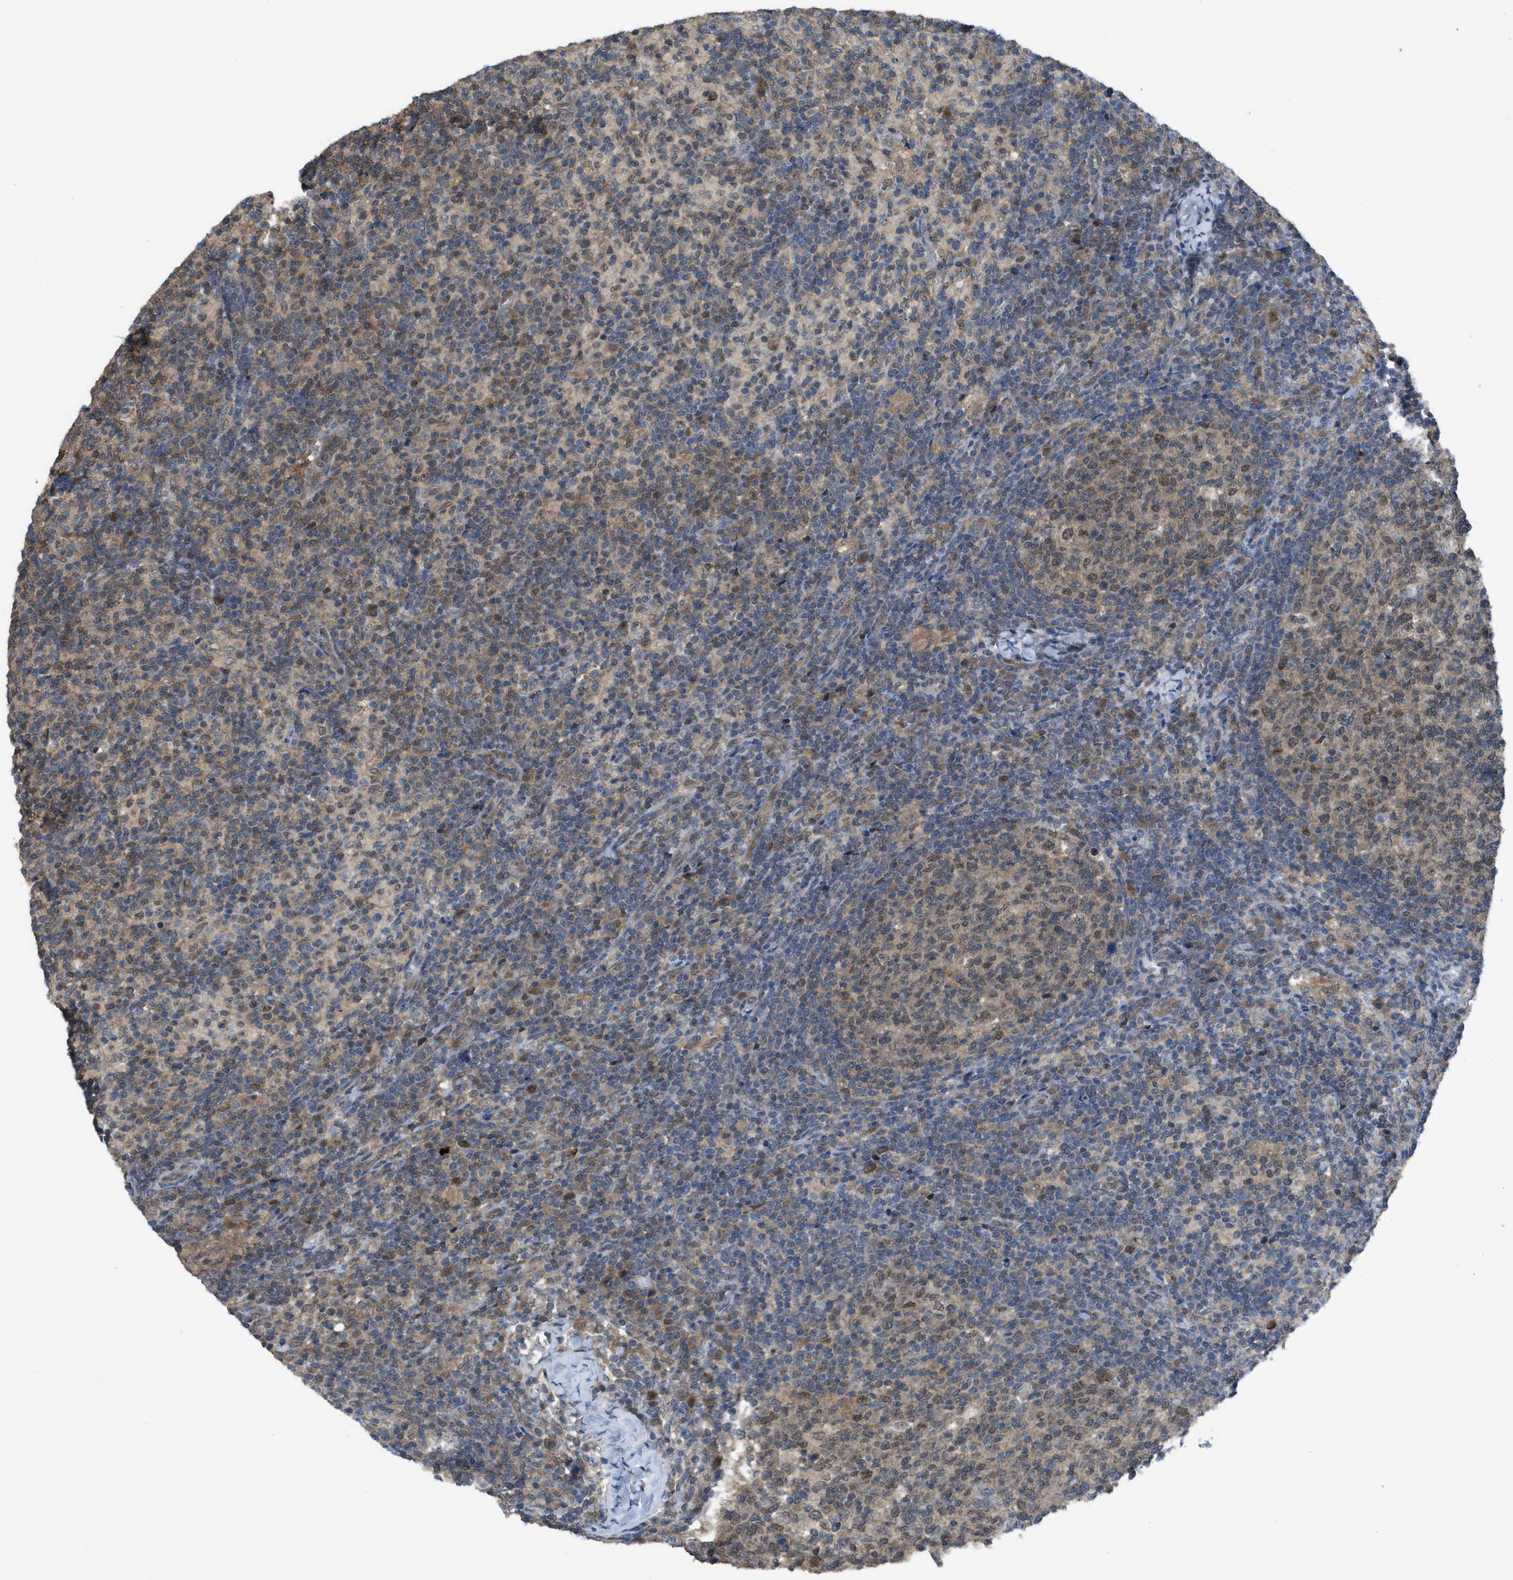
{"staining": {"intensity": "moderate", "quantity": ">75%", "location": "cytoplasmic/membranous,nuclear"}, "tissue": "lymph node", "cell_type": "Germinal center cells", "image_type": "normal", "snomed": [{"axis": "morphology", "description": "Normal tissue, NOS"}, {"axis": "morphology", "description": "Inflammation, NOS"}, {"axis": "topography", "description": "Lymph node"}], "caption": "High-magnification brightfield microscopy of normal lymph node stained with DAB (3,3'-diaminobenzidine) (brown) and counterstained with hematoxylin (blue). germinal center cells exhibit moderate cytoplasmic/membranous,nuclear expression is present in about>75% of cells.", "gene": "PLAA", "patient": {"sex": "male", "age": 55}}